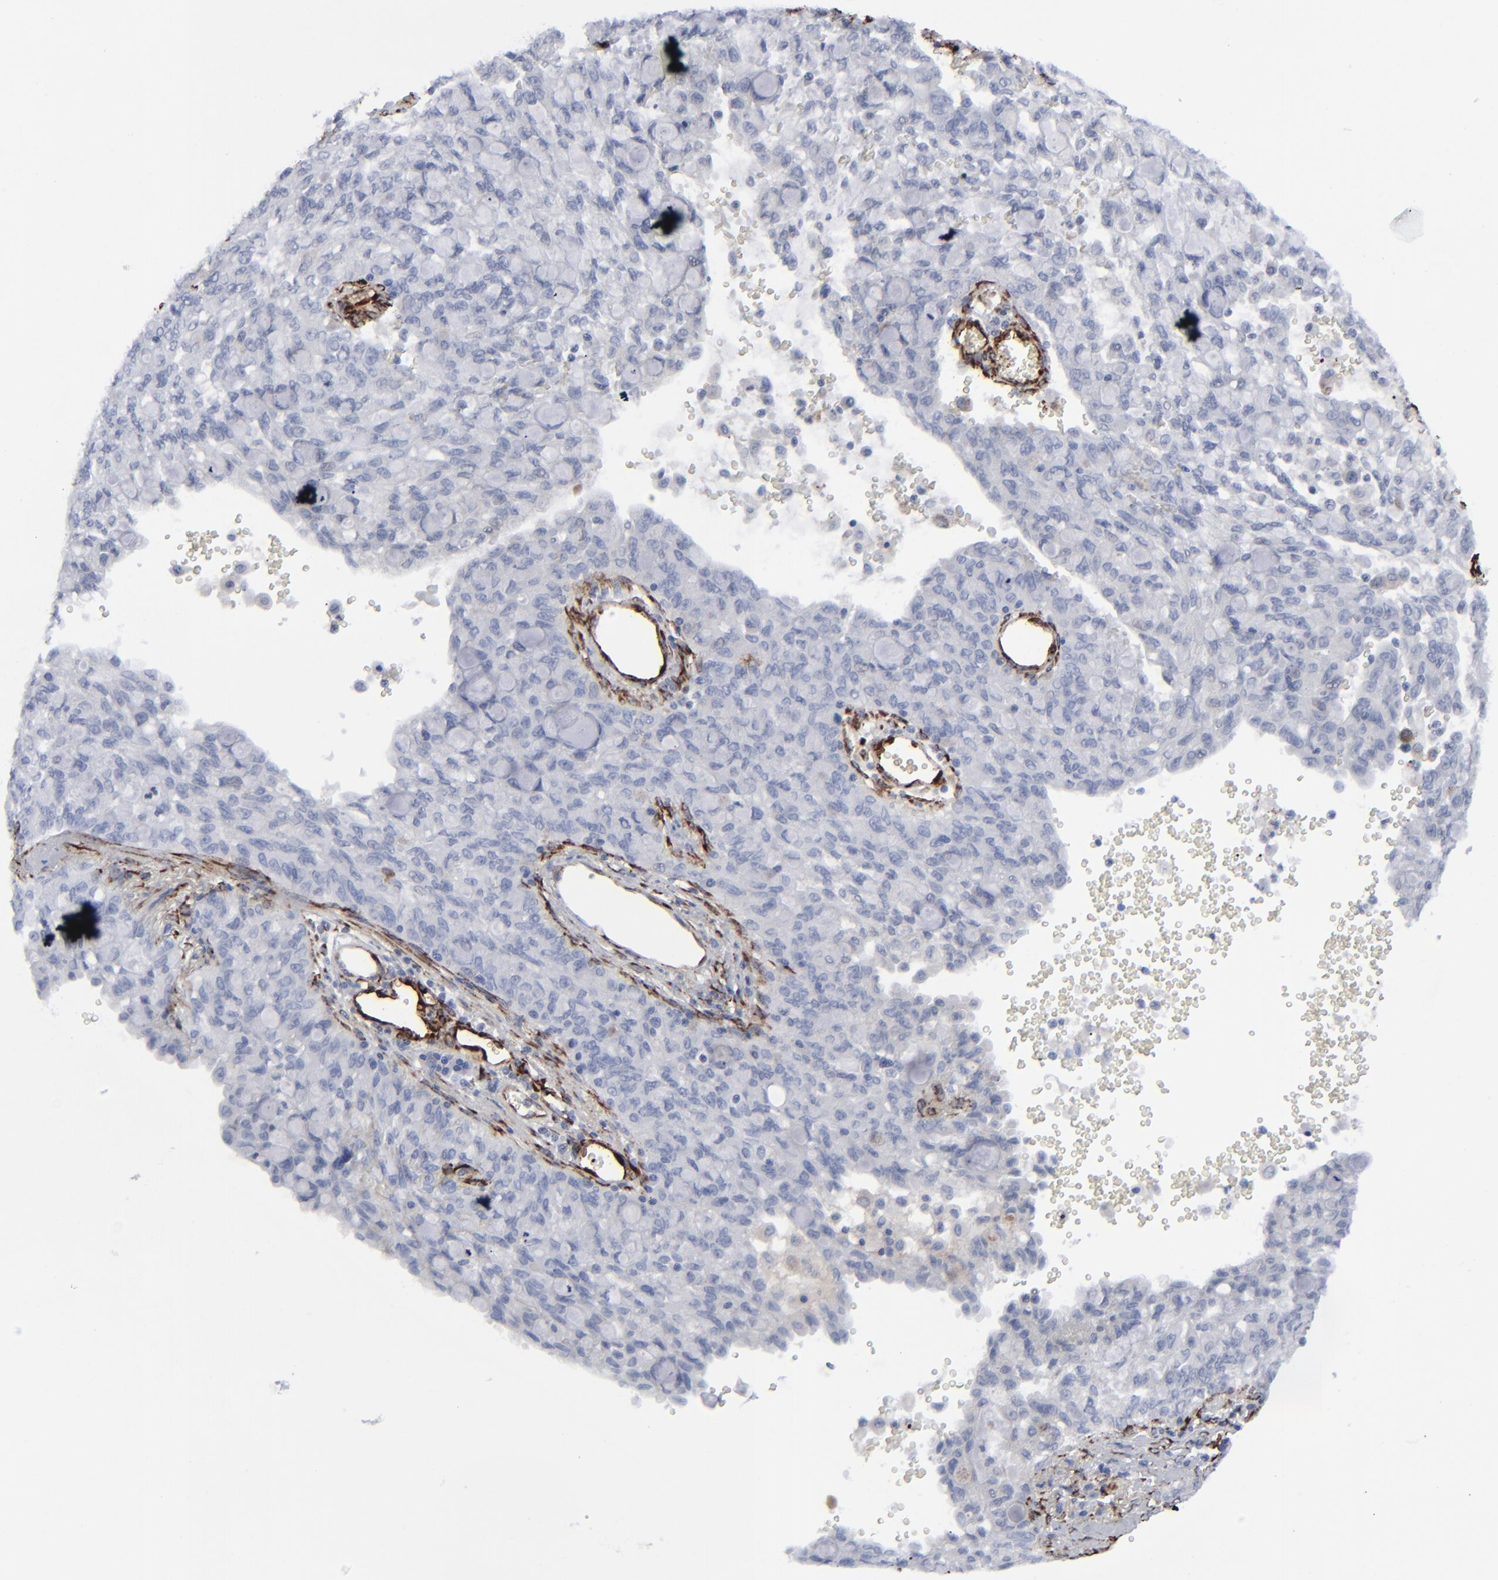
{"staining": {"intensity": "negative", "quantity": "none", "location": "none"}, "tissue": "lung cancer", "cell_type": "Tumor cells", "image_type": "cancer", "snomed": [{"axis": "morphology", "description": "Adenocarcinoma, NOS"}, {"axis": "topography", "description": "Lung"}], "caption": "This photomicrograph is of lung cancer stained with immunohistochemistry (IHC) to label a protein in brown with the nuclei are counter-stained blue. There is no positivity in tumor cells.", "gene": "SPARC", "patient": {"sex": "female", "age": 44}}